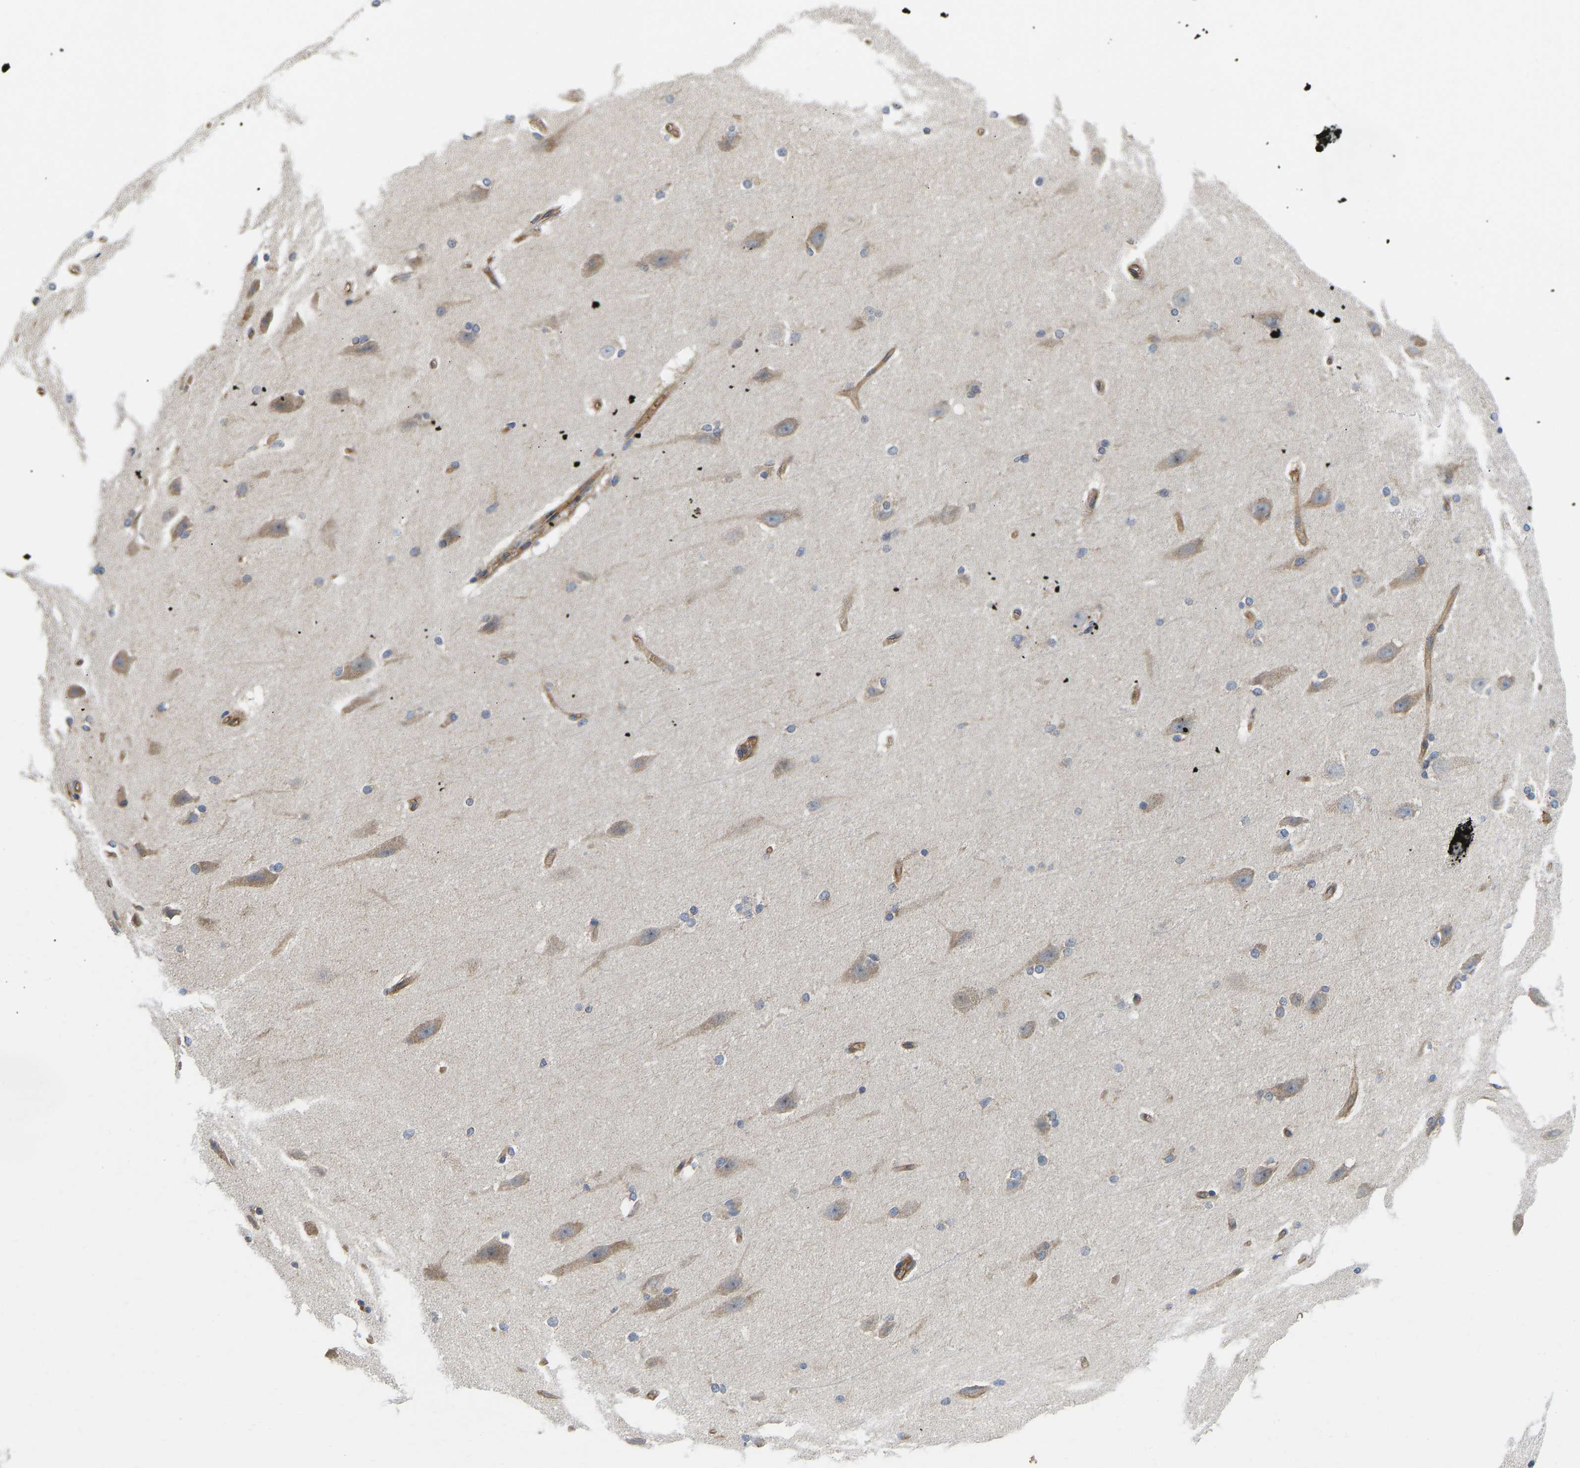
{"staining": {"intensity": "weak", "quantity": ">75%", "location": "cytoplasmic/membranous"}, "tissue": "cerebral cortex", "cell_type": "Endothelial cells", "image_type": "normal", "snomed": [{"axis": "morphology", "description": "Normal tissue, NOS"}, {"axis": "topography", "description": "Cerebral cortex"}, {"axis": "topography", "description": "Hippocampus"}], "caption": "Endothelial cells reveal low levels of weak cytoplasmic/membranous expression in approximately >75% of cells in unremarkable cerebral cortex. The protein is shown in brown color, while the nuclei are stained blue.", "gene": "FLNB", "patient": {"sex": "female", "age": 19}}